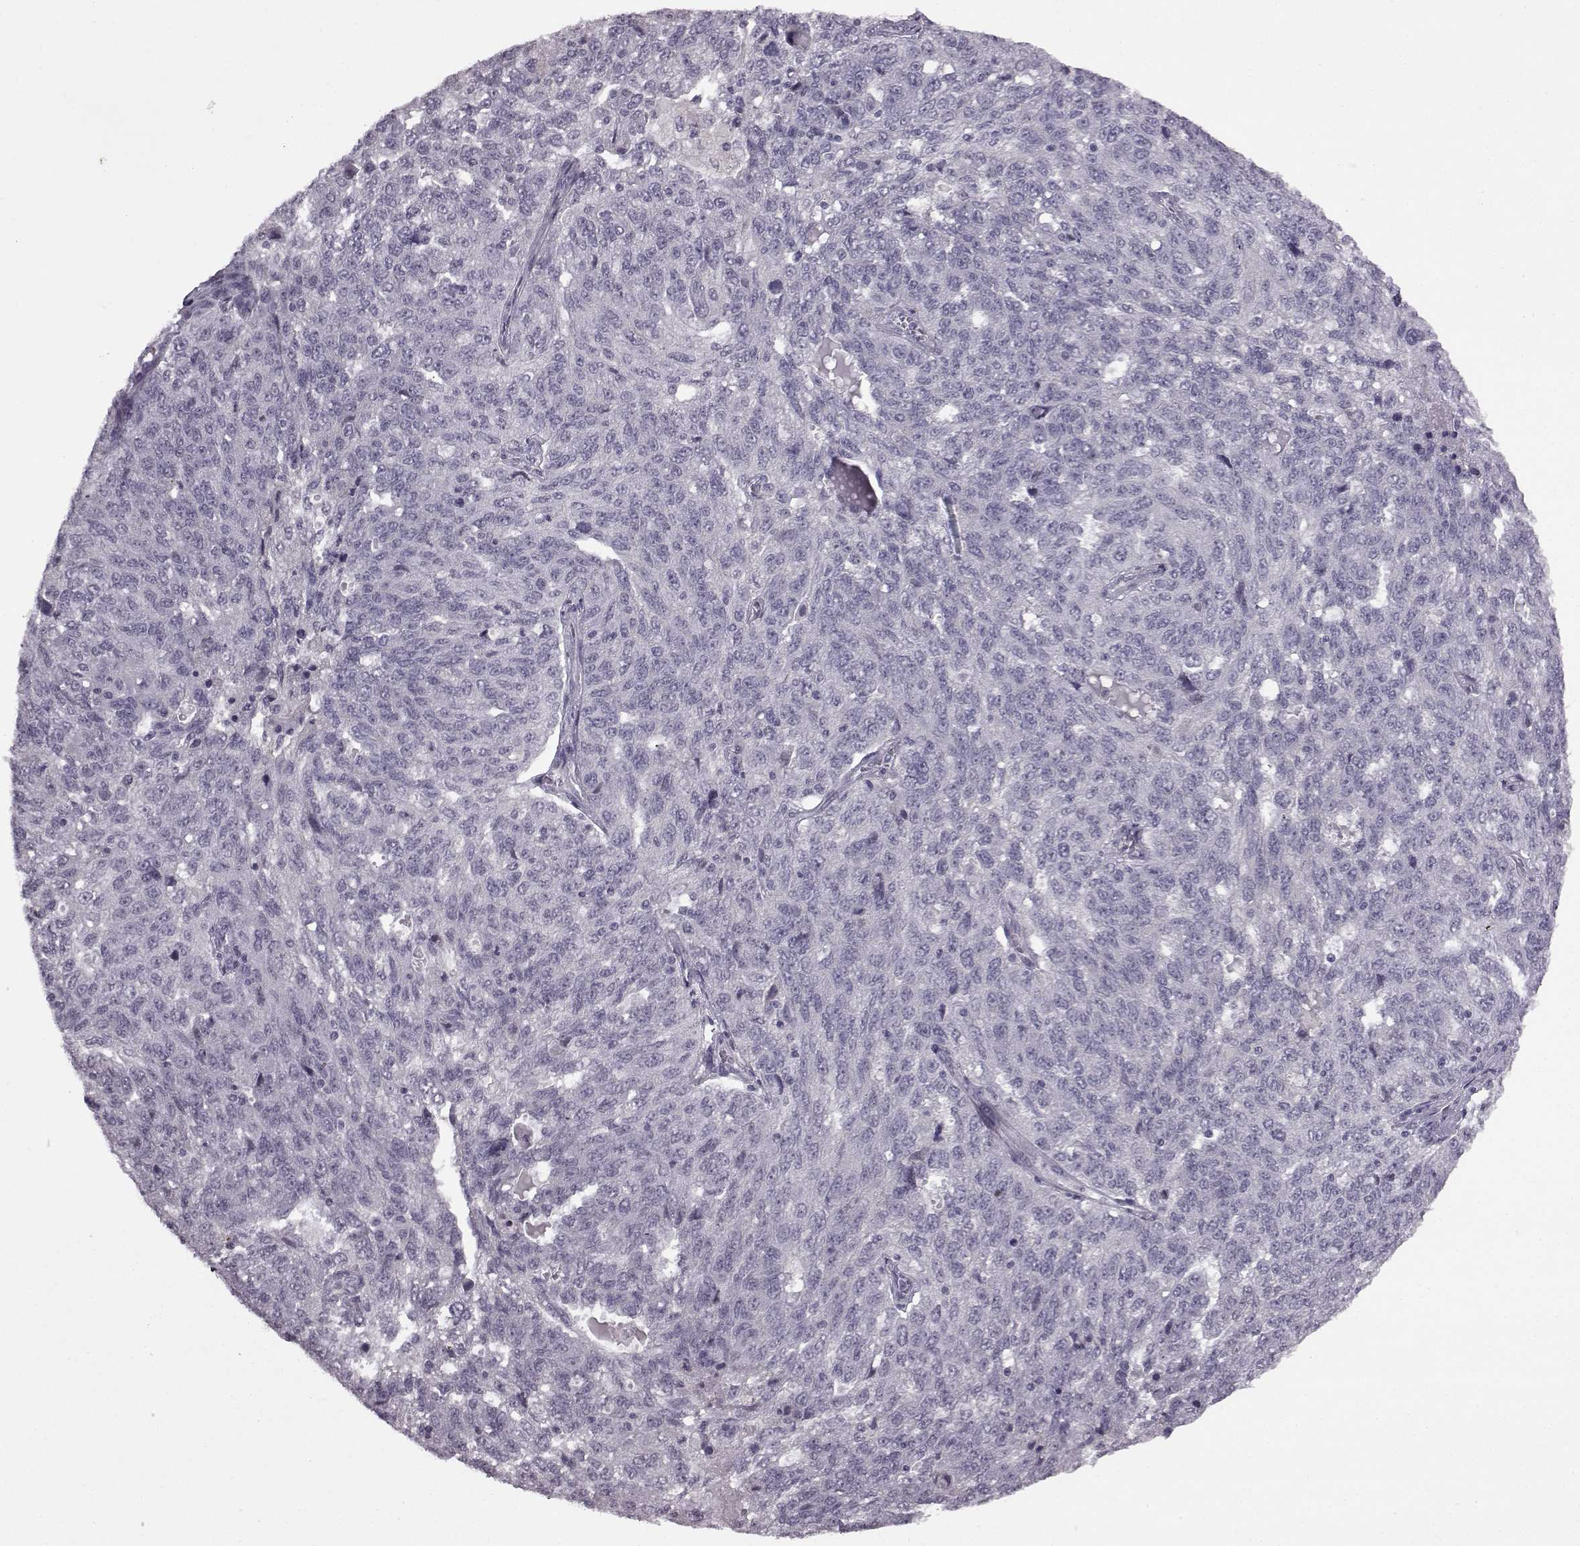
{"staining": {"intensity": "negative", "quantity": "none", "location": "none"}, "tissue": "ovarian cancer", "cell_type": "Tumor cells", "image_type": "cancer", "snomed": [{"axis": "morphology", "description": "Cystadenocarcinoma, serous, NOS"}, {"axis": "topography", "description": "Ovary"}], "caption": "A micrograph of human ovarian serous cystadenocarcinoma is negative for staining in tumor cells. The staining was performed using DAB to visualize the protein expression in brown, while the nuclei were stained in blue with hematoxylin (Magnification: 20x).", "gene": "SLC28A2", "patient": {"sex": "female", "age": 71}}